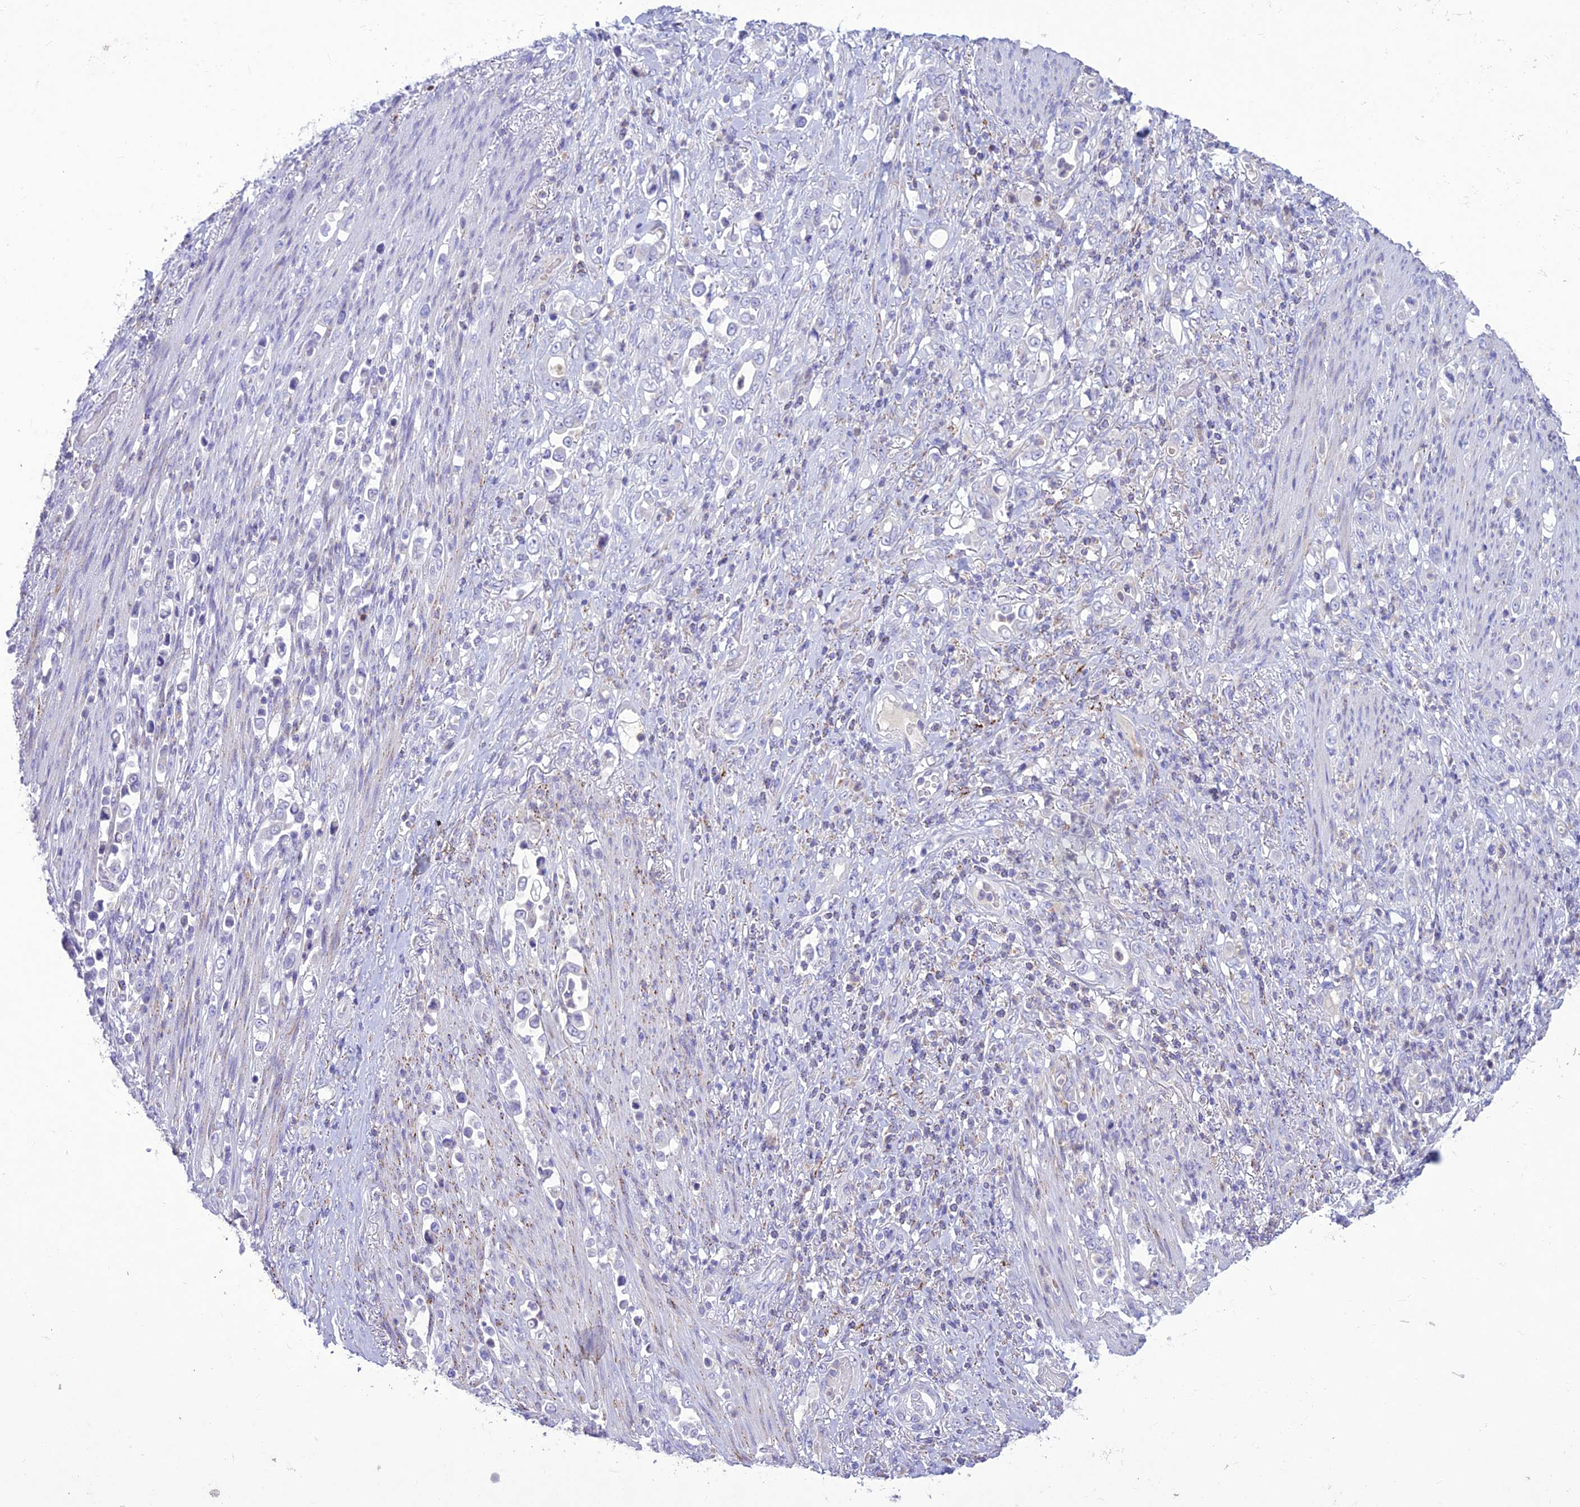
{"staining": {"intensity": "negative", "quantity": "none", "location": "none"}, "tissue": "stomach cancer", "cell_type": "Tumor cells", "image_type": "cancer", "snomed": [{"axis": "morphology", "description": "Normal tissue, NOS"}, {"axis": "morphology", "description": "Adenocarcinoma, NOS"}, {"axis": "topography", "description": "Stomach"}], "caption": "A histopathology image of stomach cancer stained for a protein exhibits no brown staining in tumor cells.", "gene": "SLC13A5", "patient": {"sex": "female", "age": 79}}